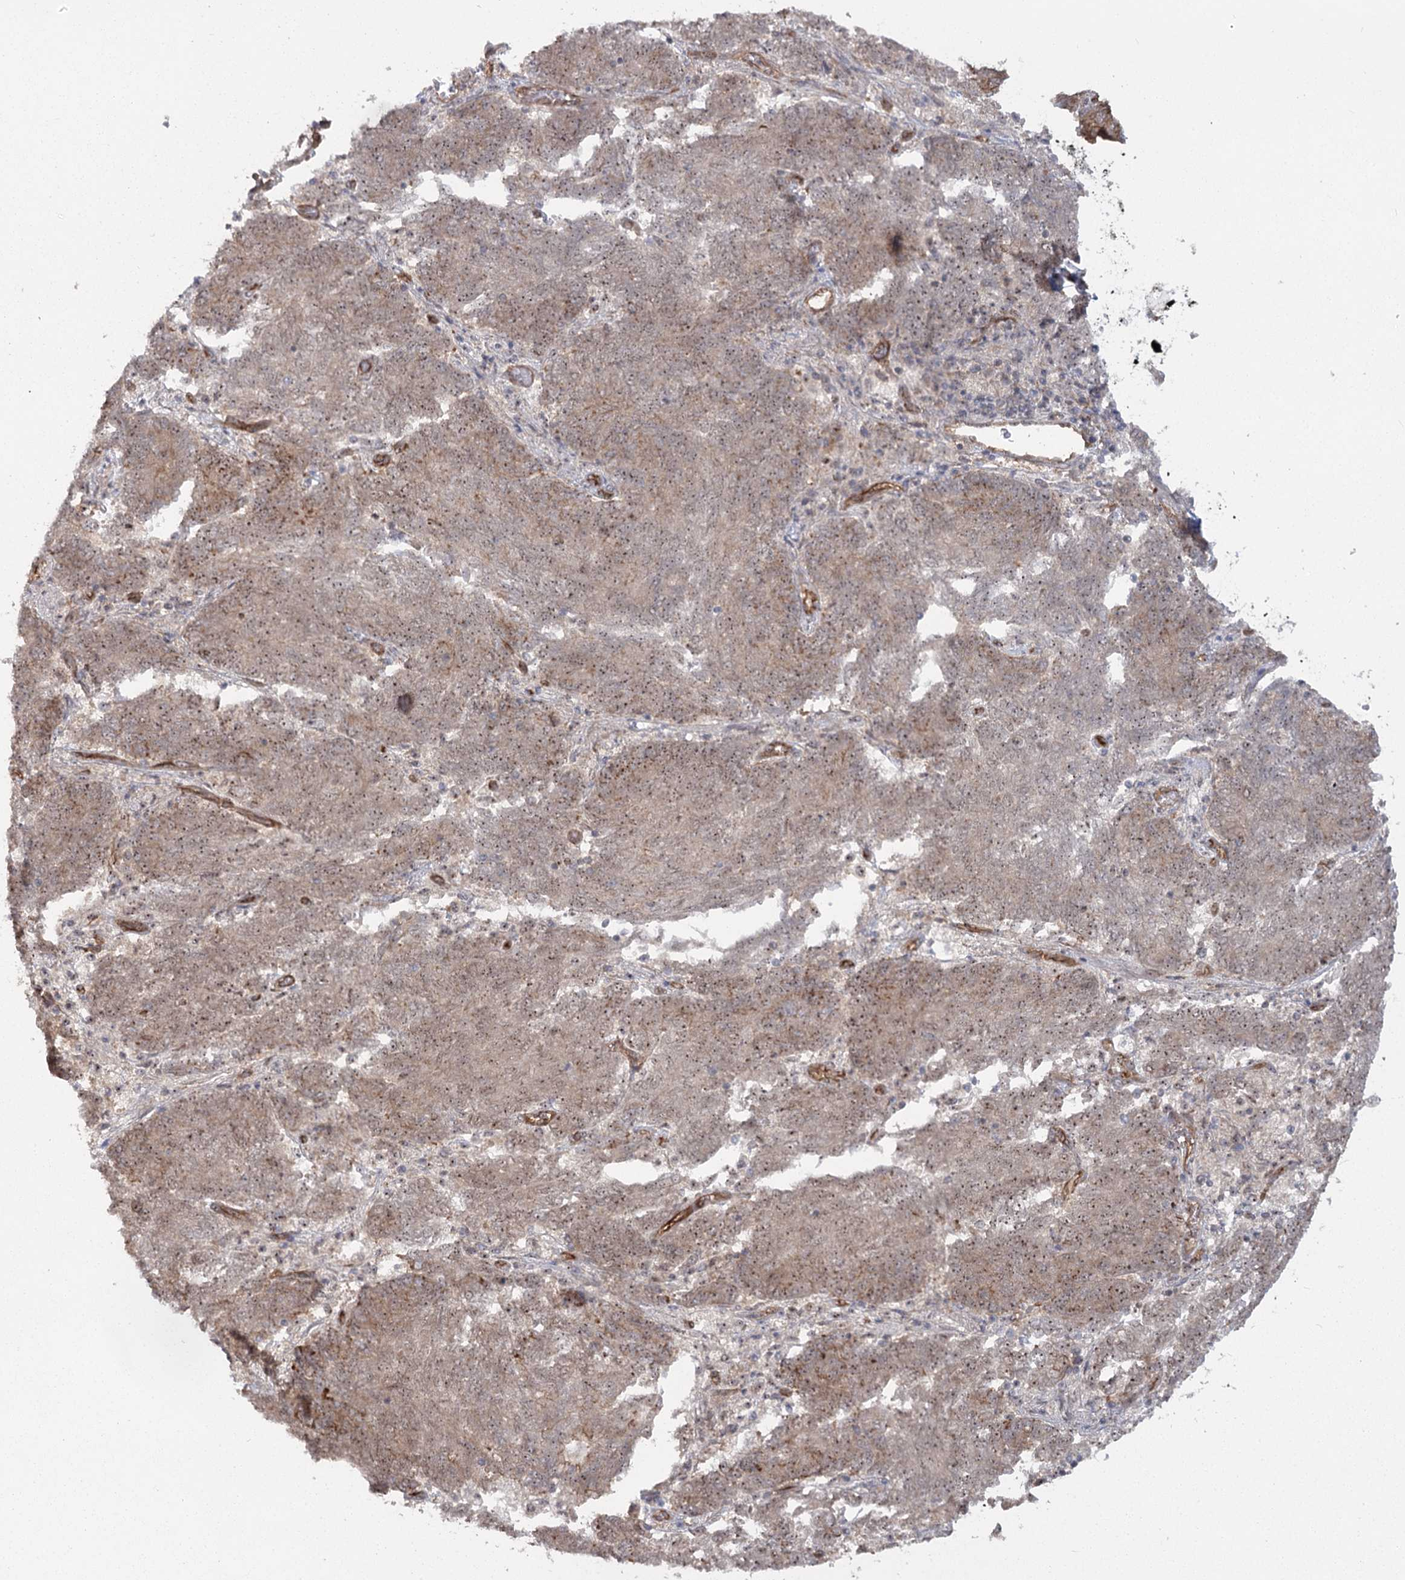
{"staining": {"intensity": "moderate", "quantity": ">75%", "location": "cytoplasmic/membranous,nuclear"}, "tissue": "endometrial cancer", "cell_type": "Tumor cells", "image_type": "cancer", "snomed": [{"axis": "morphology", "description": "Adenocarcinoma, NOS"}, {"axis": "topography", "description": "Endometrium"}], "caption": "Protein staining displays moderate cytoplasmic/membranous and nuclear positivity in about >75% of tumor cells in endometrial adenocarcinoma. The staining was performed using DAB (3,3'-diaminobenzidine), with brown indicating positive protein expression. Nuclei are stained blue with hematoxylin.", "gene": "RPP14", "patient": {"sex": "female", "age": 80}}